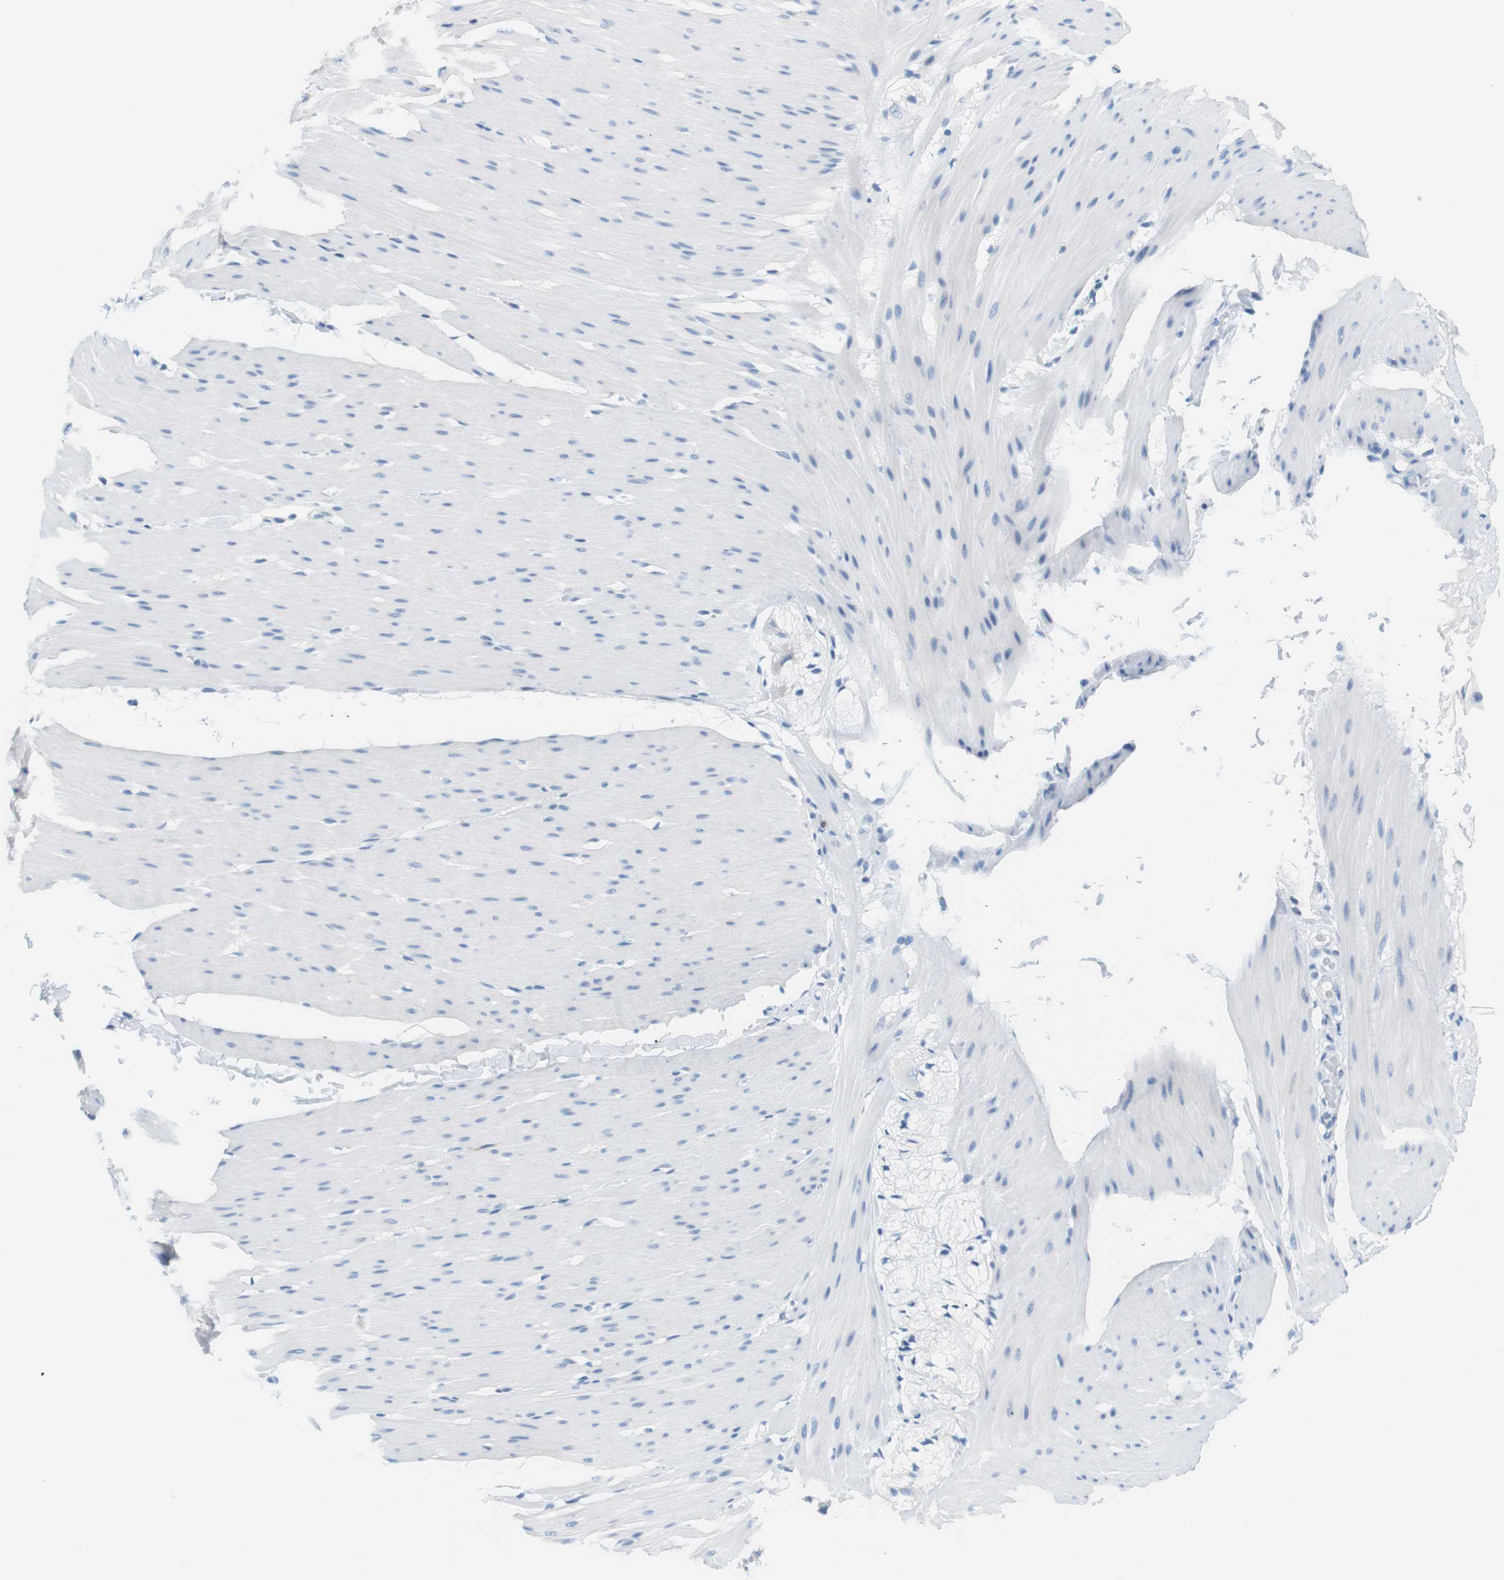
{"staining": {"intensity": "negative", "quantity": "none", "location": "none"}, "tissue": "smooth muscle", "cell_type": "Smooth muscle cells", "image_type": "normal", "snomed": [{"axis": "morphology", "description": "Normal tissue, NOS"}, {"axis": "topography", "description": "Smooth muscle"}, {"axis": "topography", "description": "Colon"}], "caption": "This photomicrograph is of normal smooth muscle stained with IHC to label a protein in brown with the nuclei are counter-stained blue. There is no expression in smooth muscle cells. The staining was performed using DAB to visualize the protein expression in brown, while the nuclei were stained in blue with hematoxylin (Magnification: 20x).", "gene": "TNFRSF4", "patient": {"sex": "male", "age": 67}}